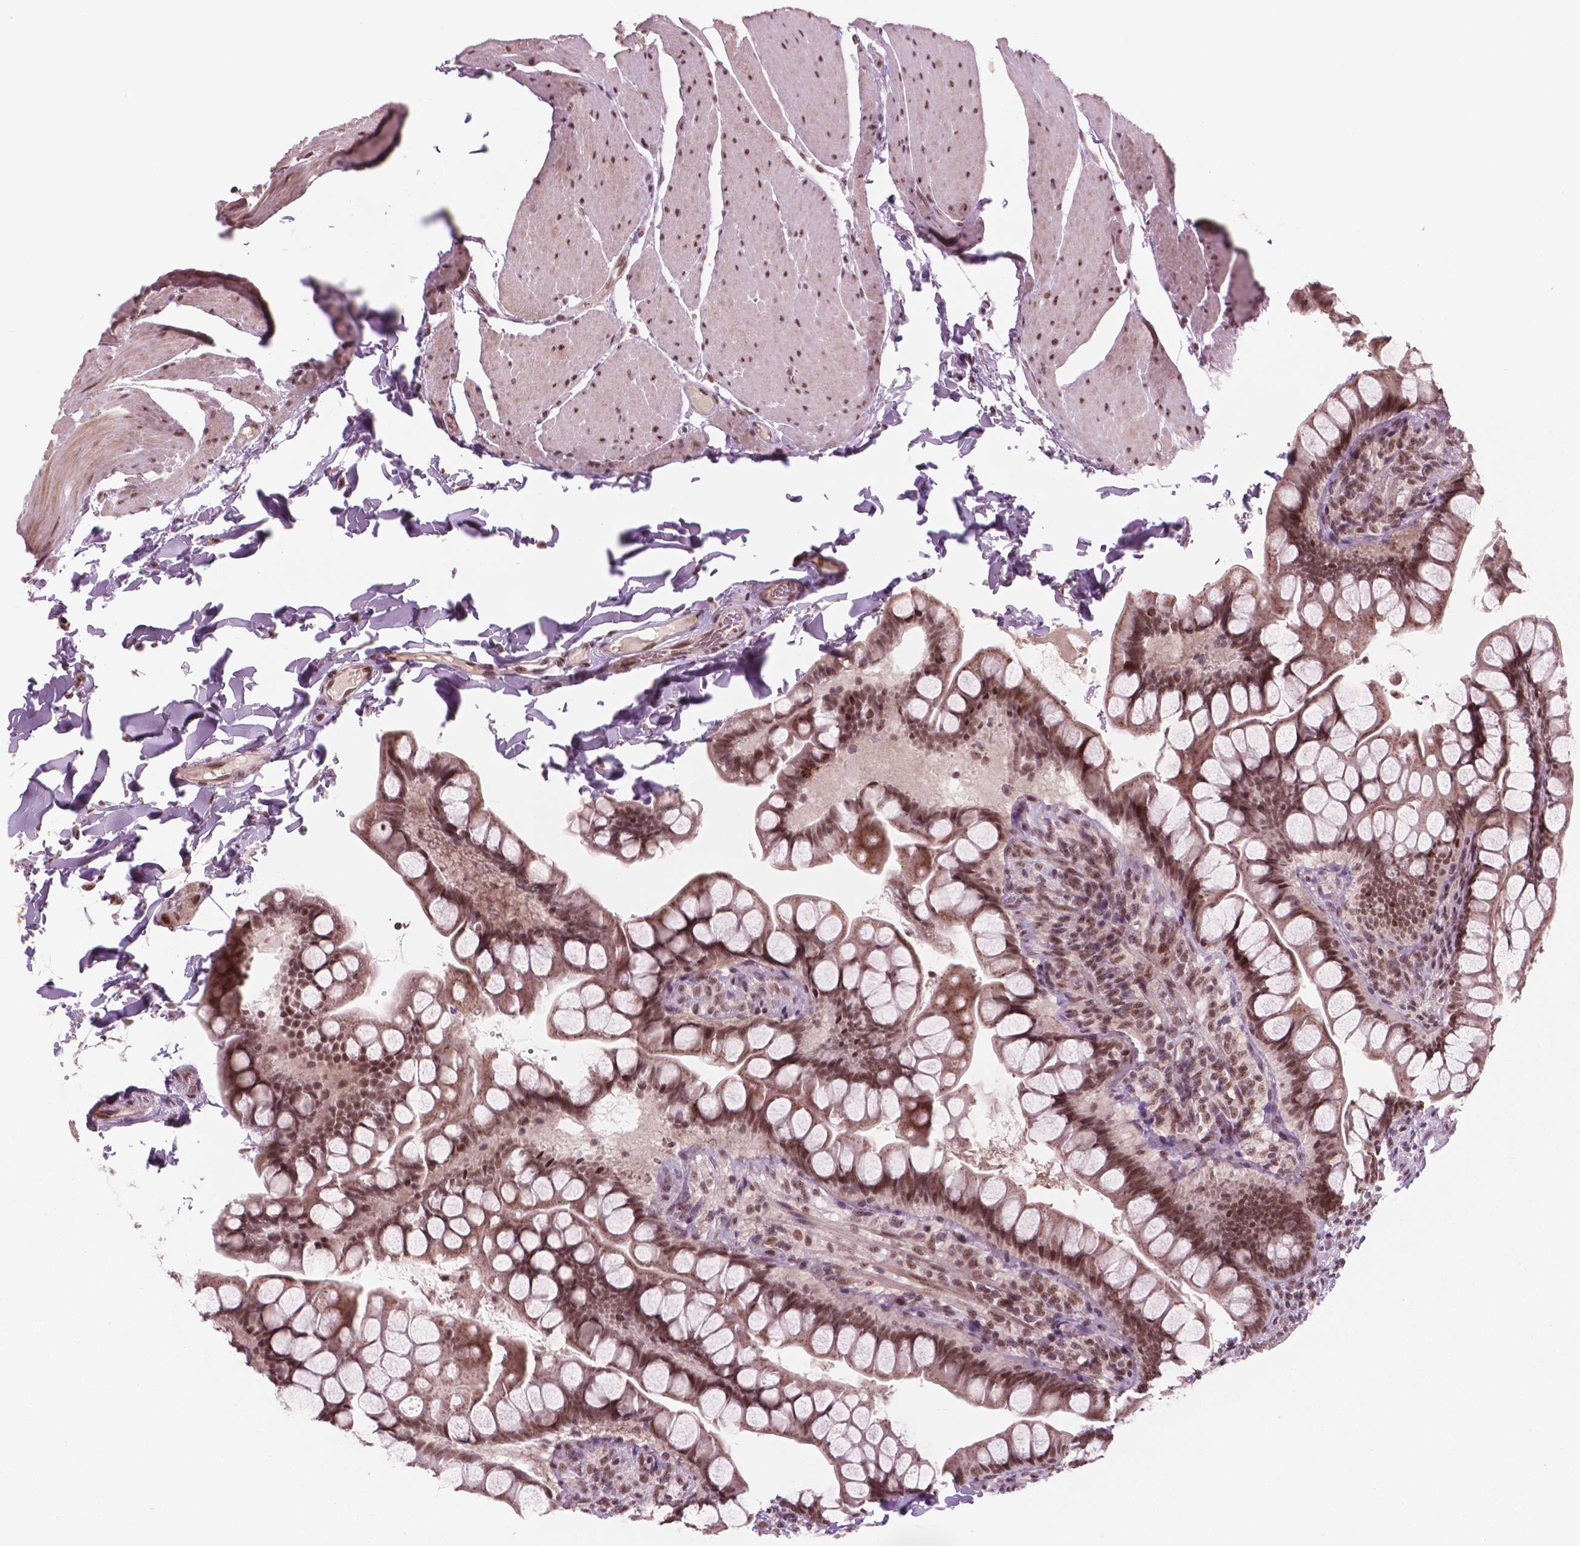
{"staining": {"intensity": "moderate", "quantity": ">75%", "location": "nuclear"}, "tissue": "small intestine", "cell_type": "Glandular cells", "image_type": "normal", "snomed": [{"axis": "morphology", "description": "Normal tissue, NOS"}, {"axis": "topography", "description": "Small intestine"}], "caption": "IHC photomicrograph of benign human small intestine stained for a protein (brown), which reveals medium levels of moderate nuclear positivity in approximately >75% of glandular cells.", "gene": "POLR2E", "patient": {"sex": "male", "age": 70}}